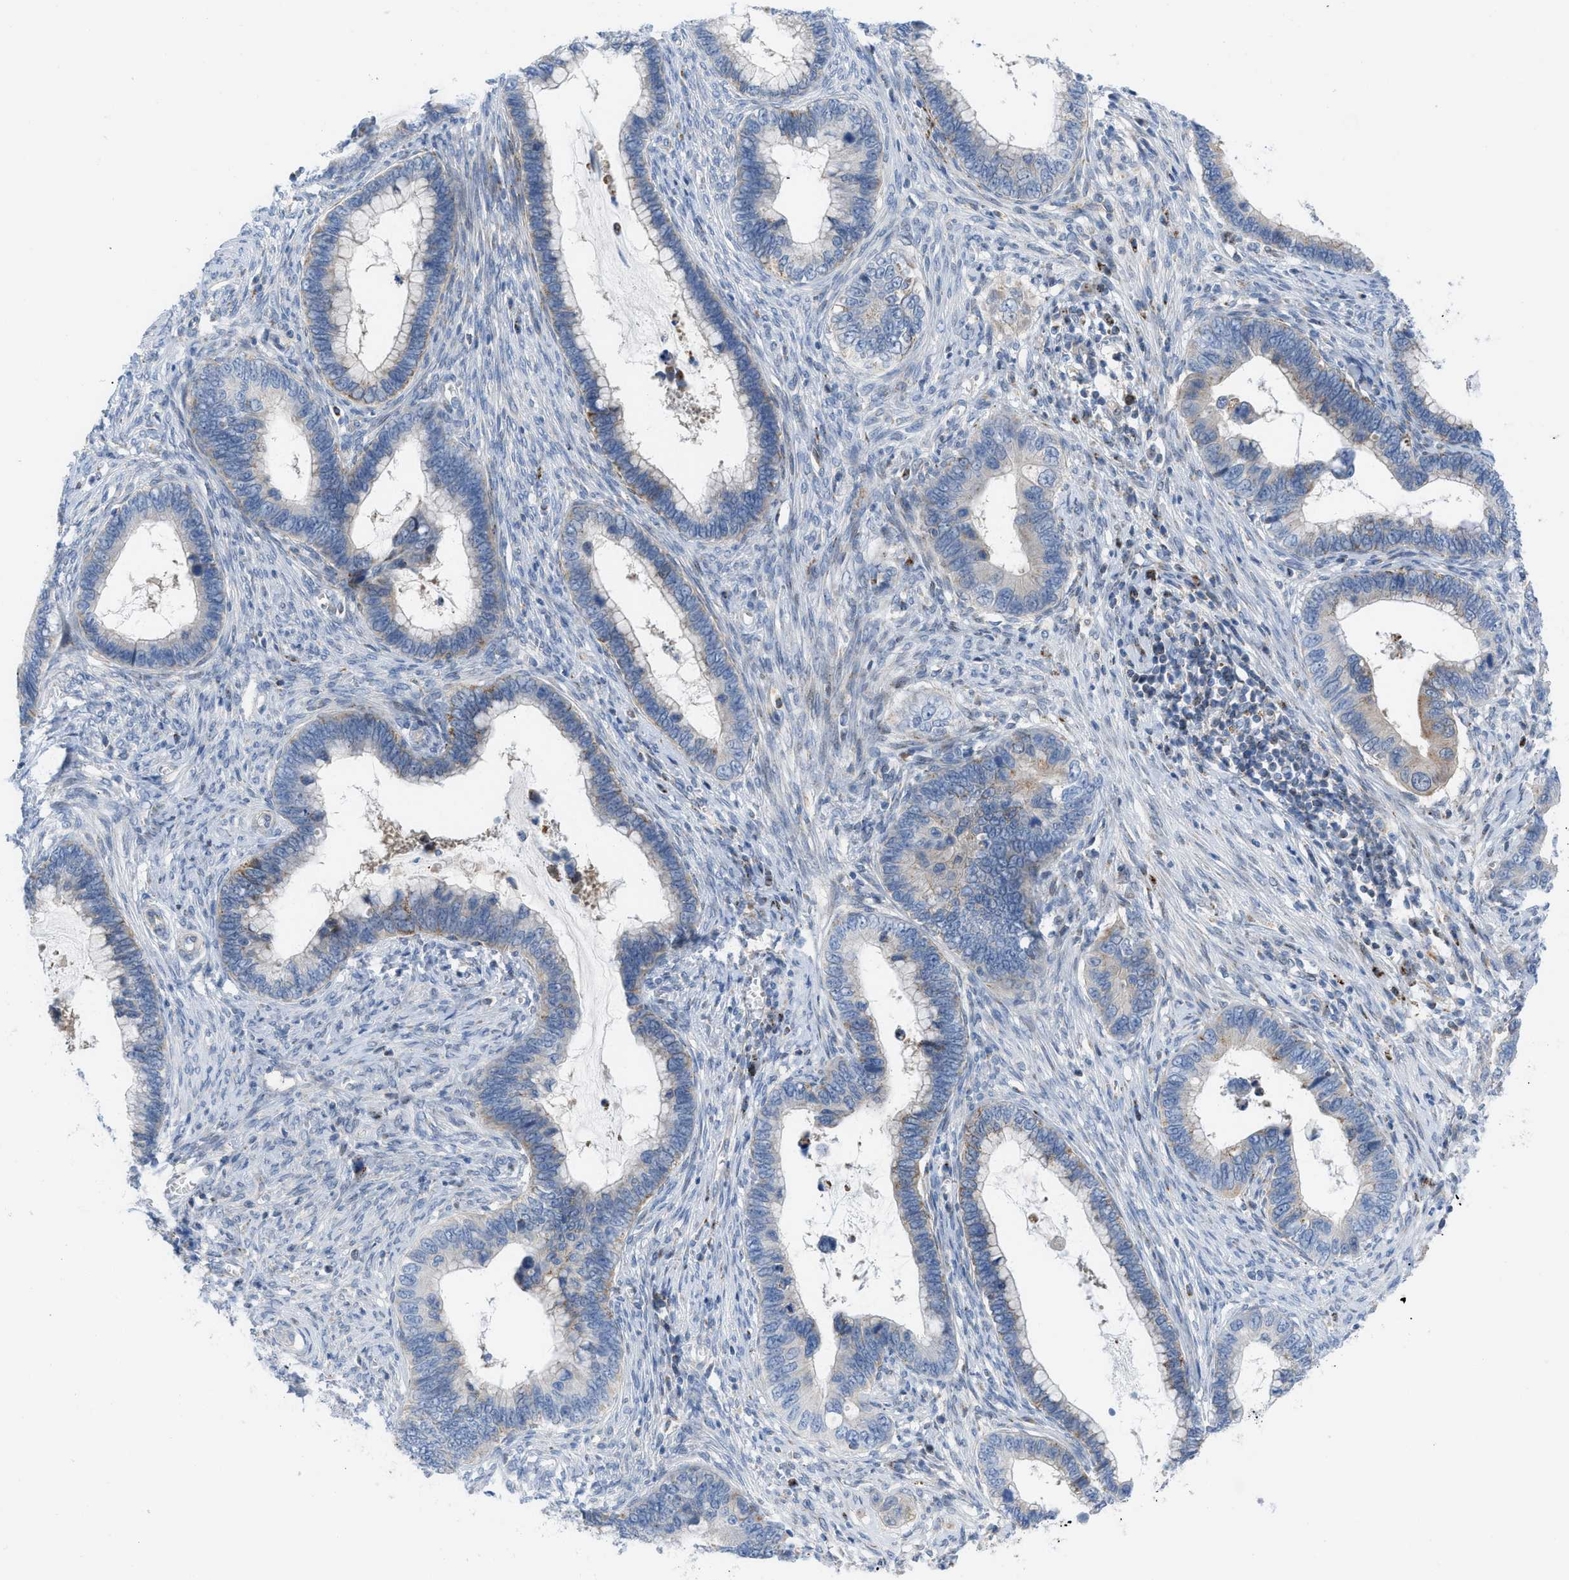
{"staining": {"intensity": "negative", "quantity": "none", "location": "none"}, "tissue": "cervical cancer", "cell_type": "Tumor cells", "image_type": "cancer", "snomed": [{"axis": "morphology", "description": "Adenocarcinoma, NOS"}, {"axis": "topography", "description": "Cervix"}], "caption": "Protein analysis of adenocarcinoma (cervical) reveals no significant positivity in tumor cells. (DAB (3,3'-diaminobenzidine) immunohistochemistry (IHC) with hematoxylin counter stain).", "gene": "RBBP9", "patient": {"sex": "female", "age": 44}}